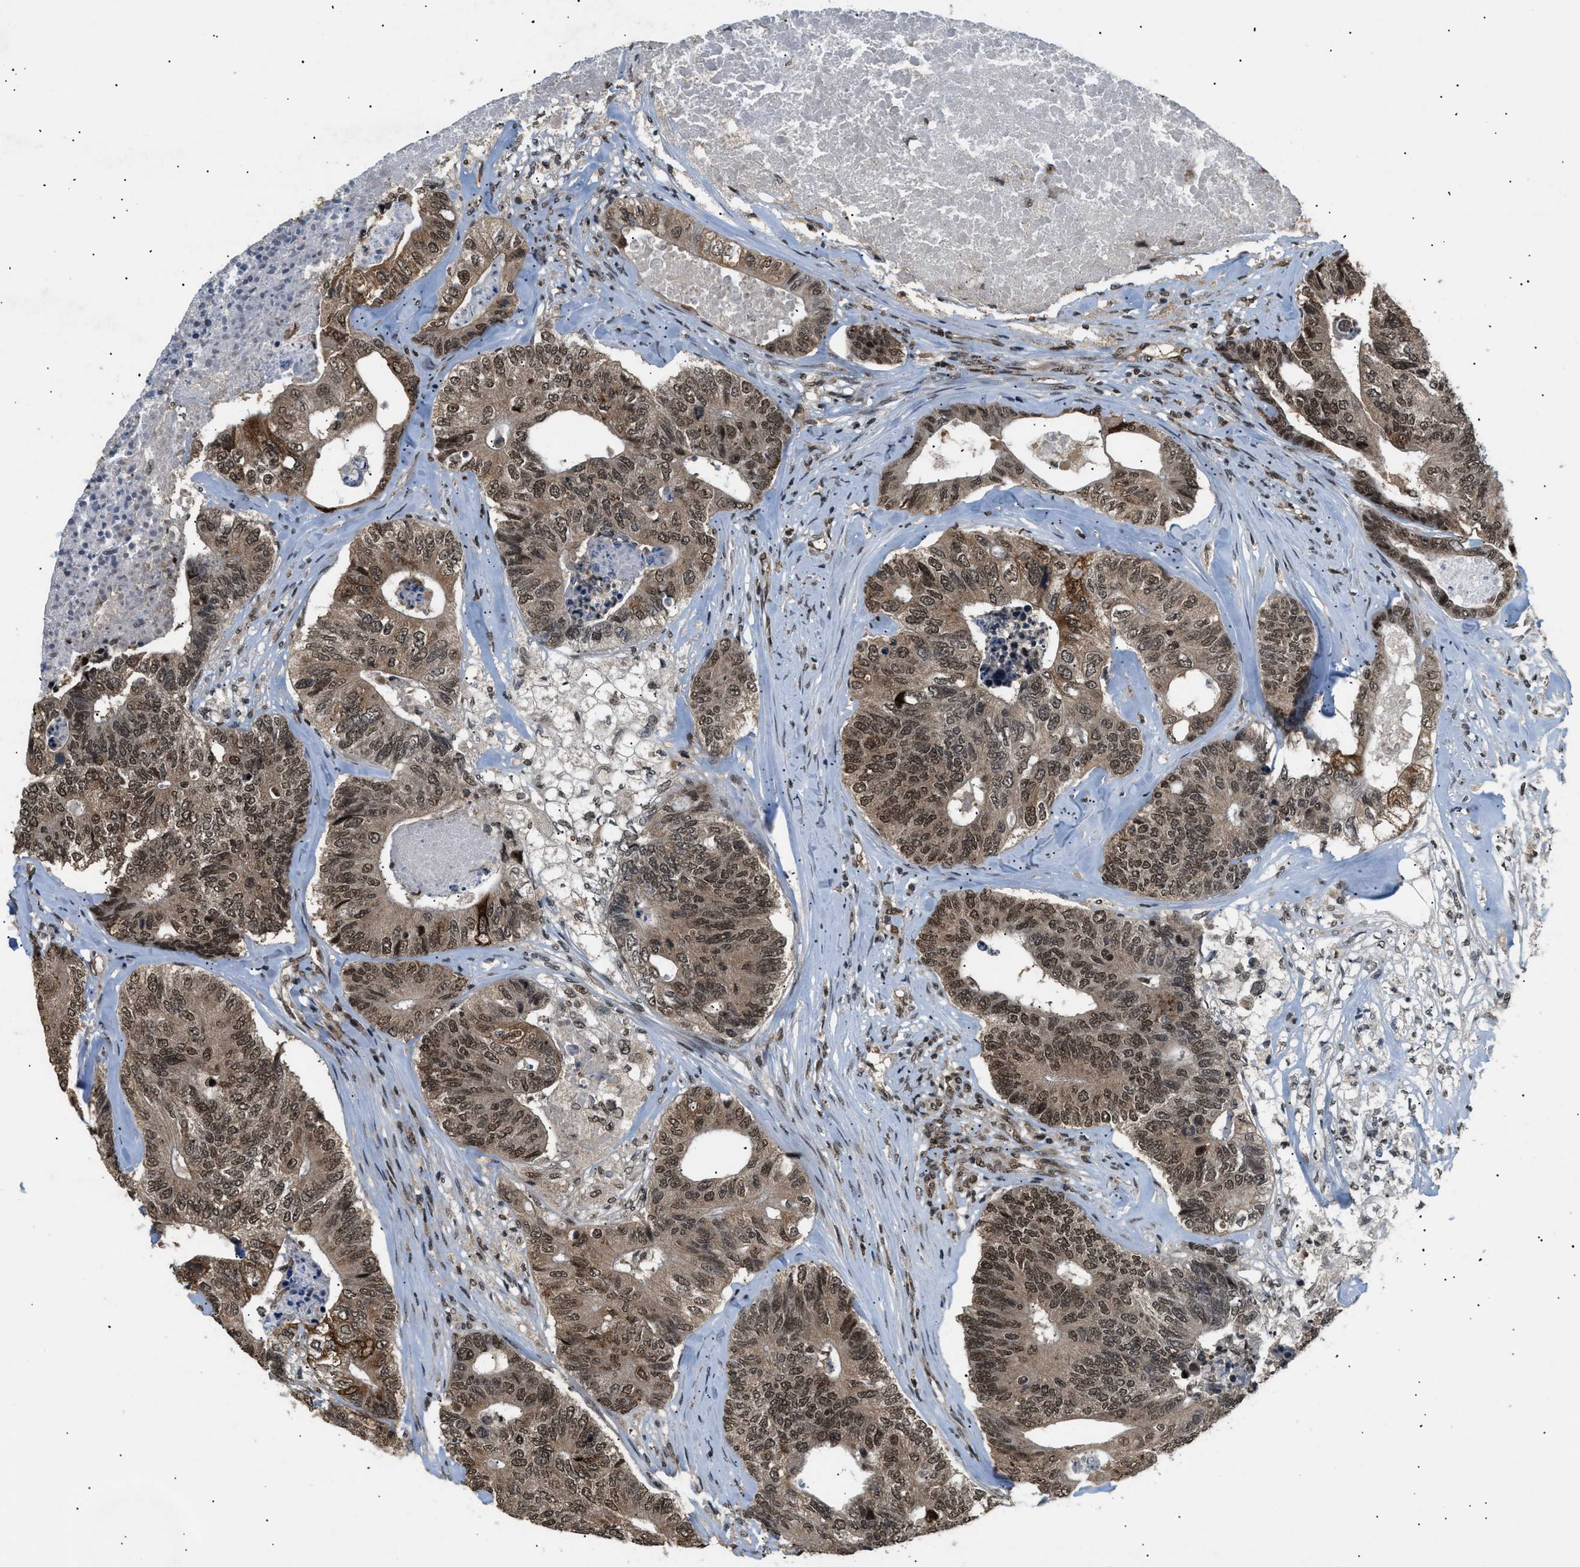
{"staining": {"intensity": "moderate", "quantity": ">75%", "location": "cytoplasmic/membranous,nuclear"}, "tissue": "colorectal cancer", "cell_type": "Tumor cells", "image_type": "cancer", "snomed": [{"axis": "morphology", "description": "Adenocarcinoma, NOS"}, {"axis": "topography", "description": "Colon"}], "caption": "High-magnification brightfield microscopy of adenocarcinoma (colorectal) stained with DAB (3,3'-diaminobenzidine) (brown) and counterstained with hematoxylin (blue). tumor cells exhibit moderate cytoplasmic/membranous and nuclear staining is appreciated in about>75% of cells.", "gene": "RBM5", "patient": {"sex": "female", "age": 67}}